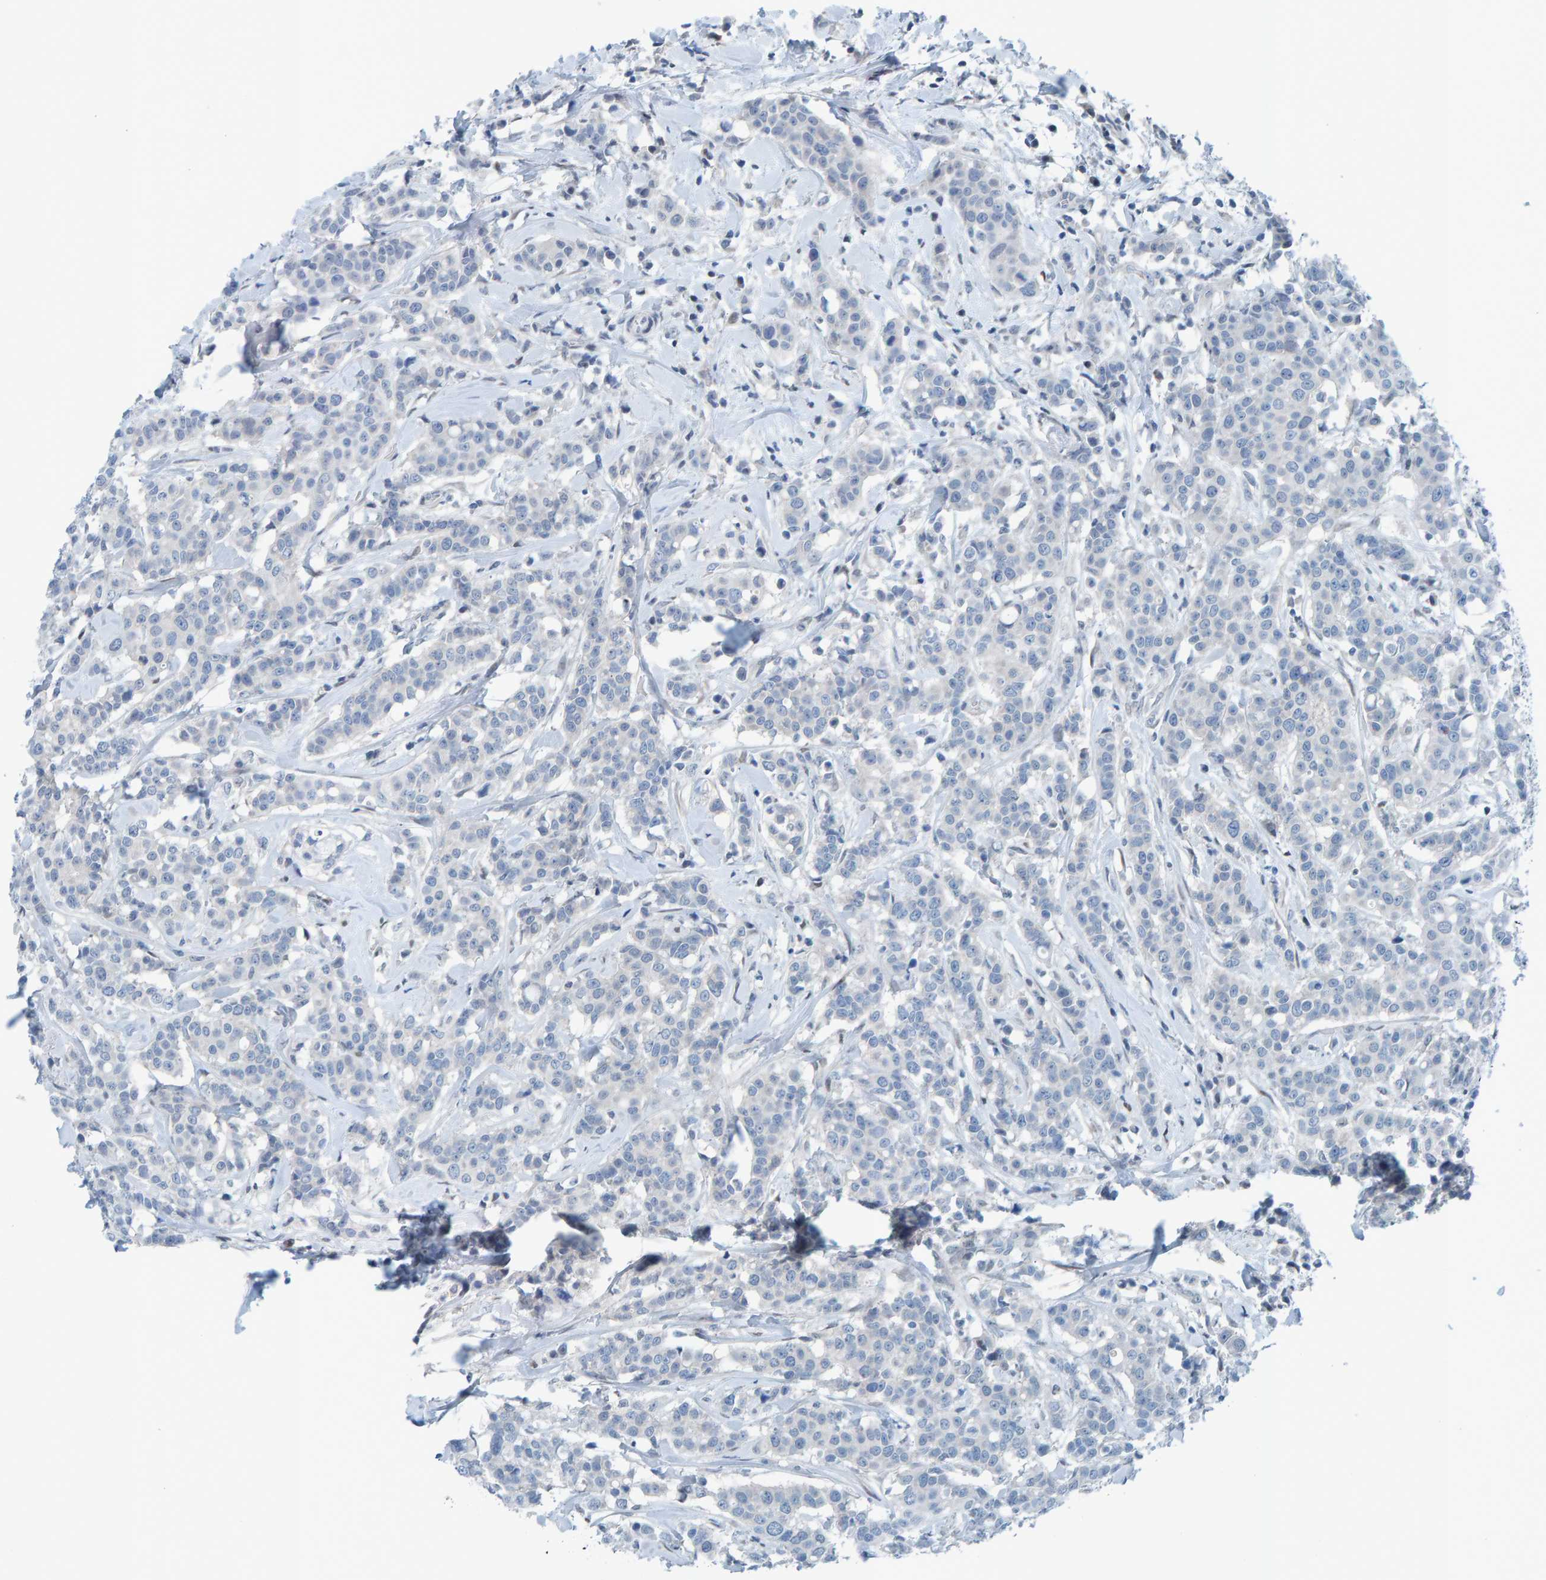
{"staining": {"intensity": "negative", "quantity": "none", "location": "none"}, "tissue": "breast cancer", "cell_type": "Tumor cells", "image_type": "cancer", "snomed": [{"axis": "morphology", "description": "Duct carcinoma"}, {"axis": "topography", "description": "Breast"}], "caption": "Image shows no protein staining in tumor cells of invasive ductal carcinoma (breast) tissue.", "gene": "CNP", "patient": {"sex": "female", "age": 27}}